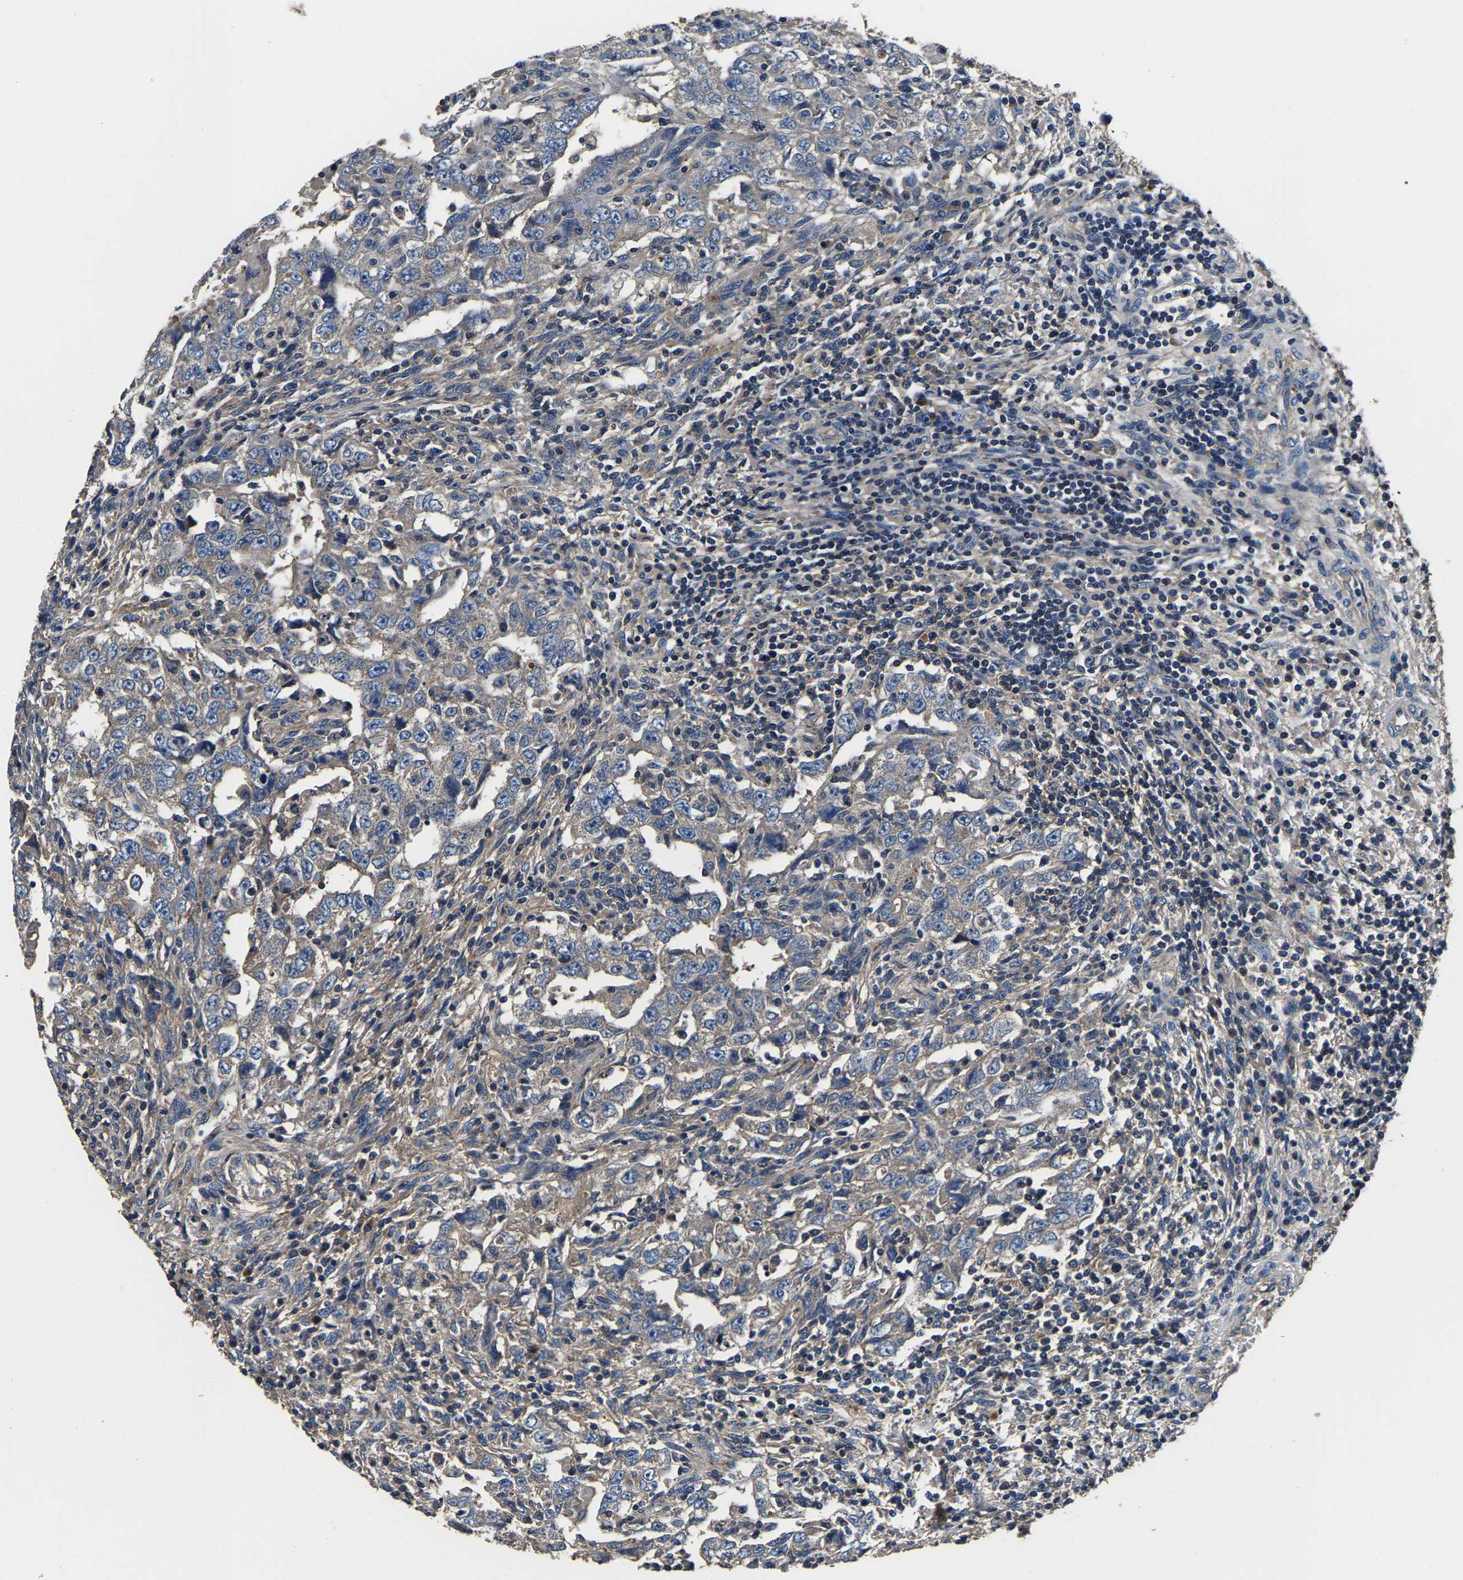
{"staining": {"intensity": "weak", "quantity": "<25%", "location": "cytoplasmic/membranous"}, "tissue": "testis cancer", "cell_type": "Tumor cells", "image_type": "cancer", "snomed": [{"axis": "morphology", "description": "Carcinoma, Embryonal, NOS"}, {"axis": "topography", "description": "Testis"}], "caption": "Immunohistochemical staining of testis cancer (embryonal carcinoma) displays no significant positivity in tumor cells.", "gene": "SH3GLB1", "patient": {"sex": "male", "age": 26}}